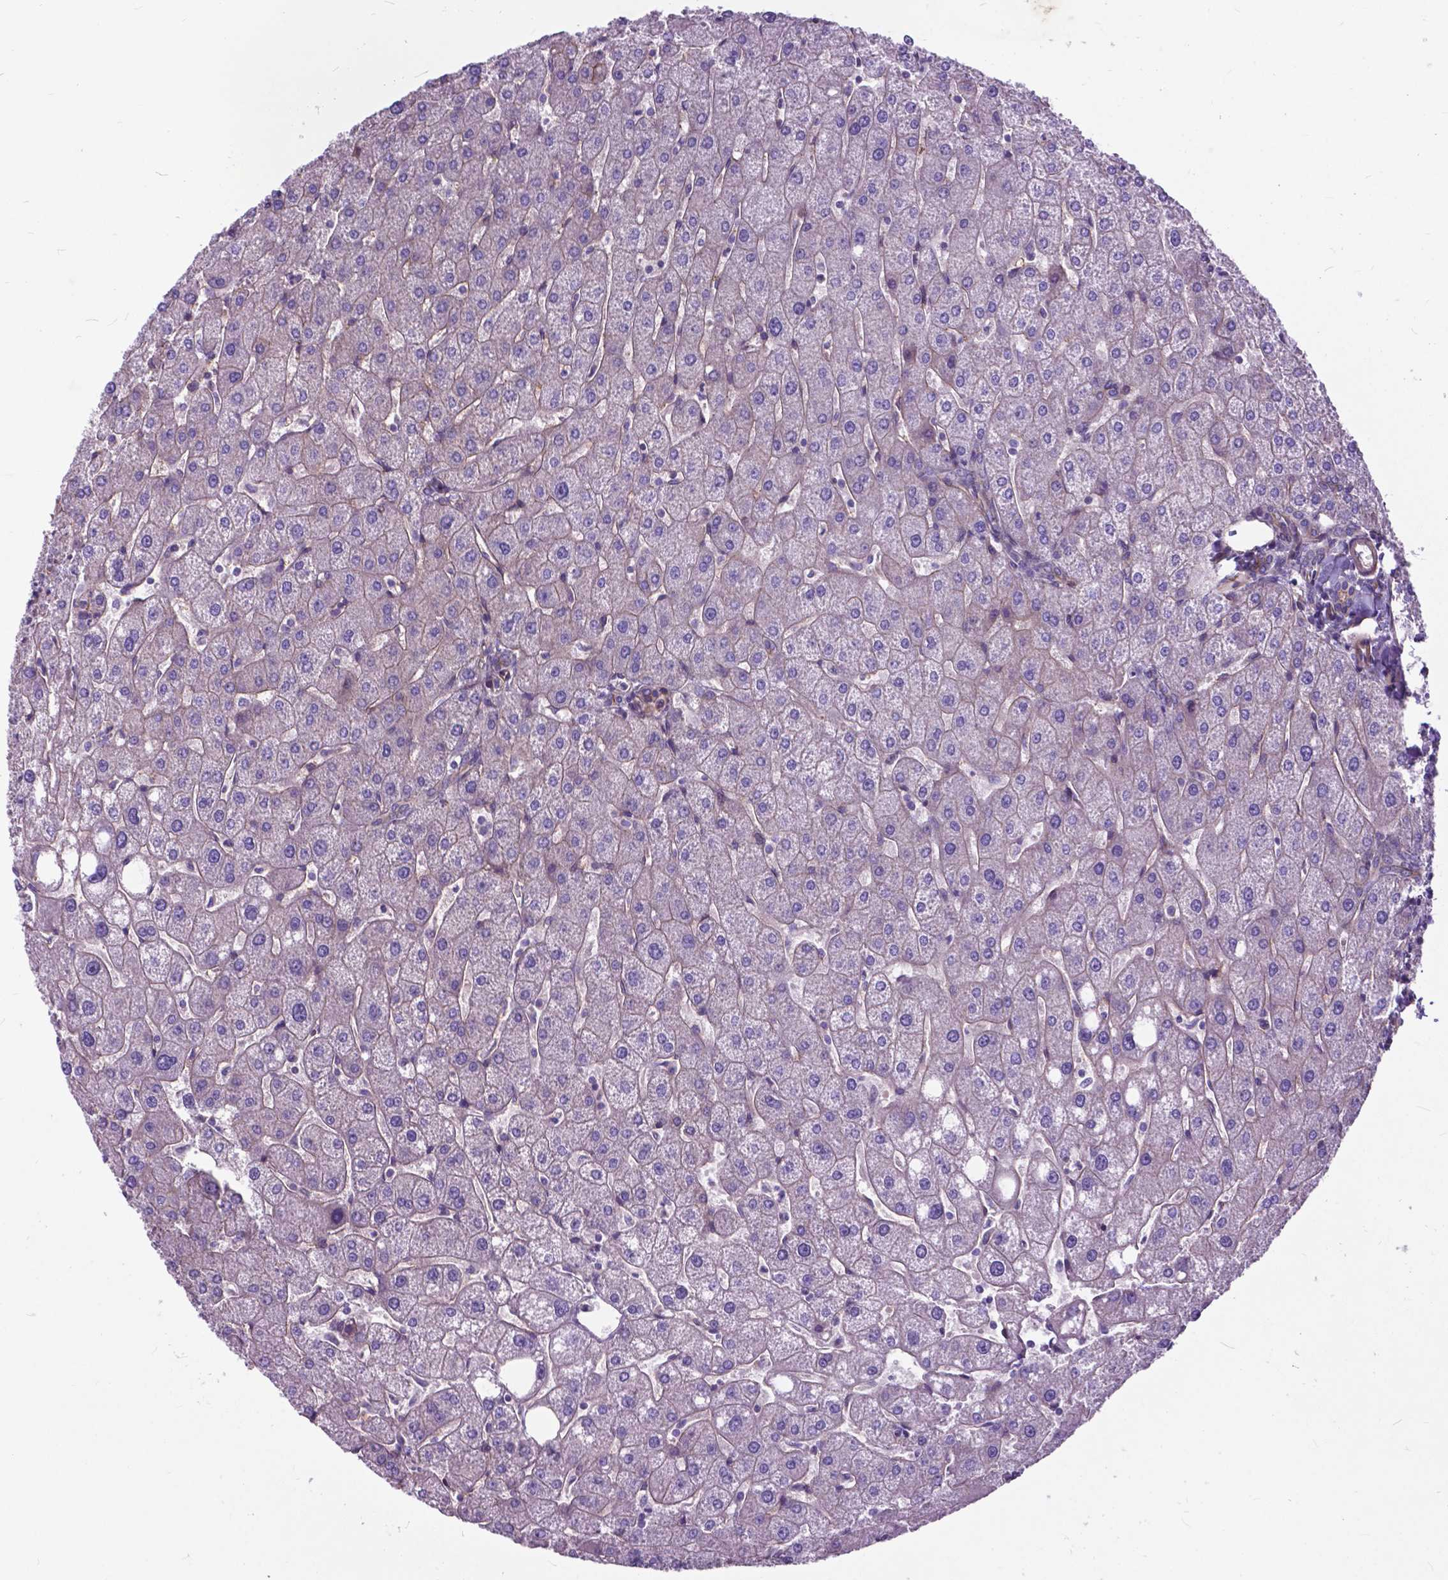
{"staining": {"intensity": "negative", "quantity": "none", "location": "none"}, "tissue": "liver", "cell_type": "Cholangiocytes", "image_type": "normal", "snomed": [{"axis": "morphology", "description": "Normal tissue, NOS"}, {"axis": "topography", "description": "Liver"}], "caption": "This is an immunohistochemistry photomicrograph of normal human liver. There is no positivity in cholangiocytes.", "gene": "FLT4", "patient": {"sex": "male", "age": 67}}